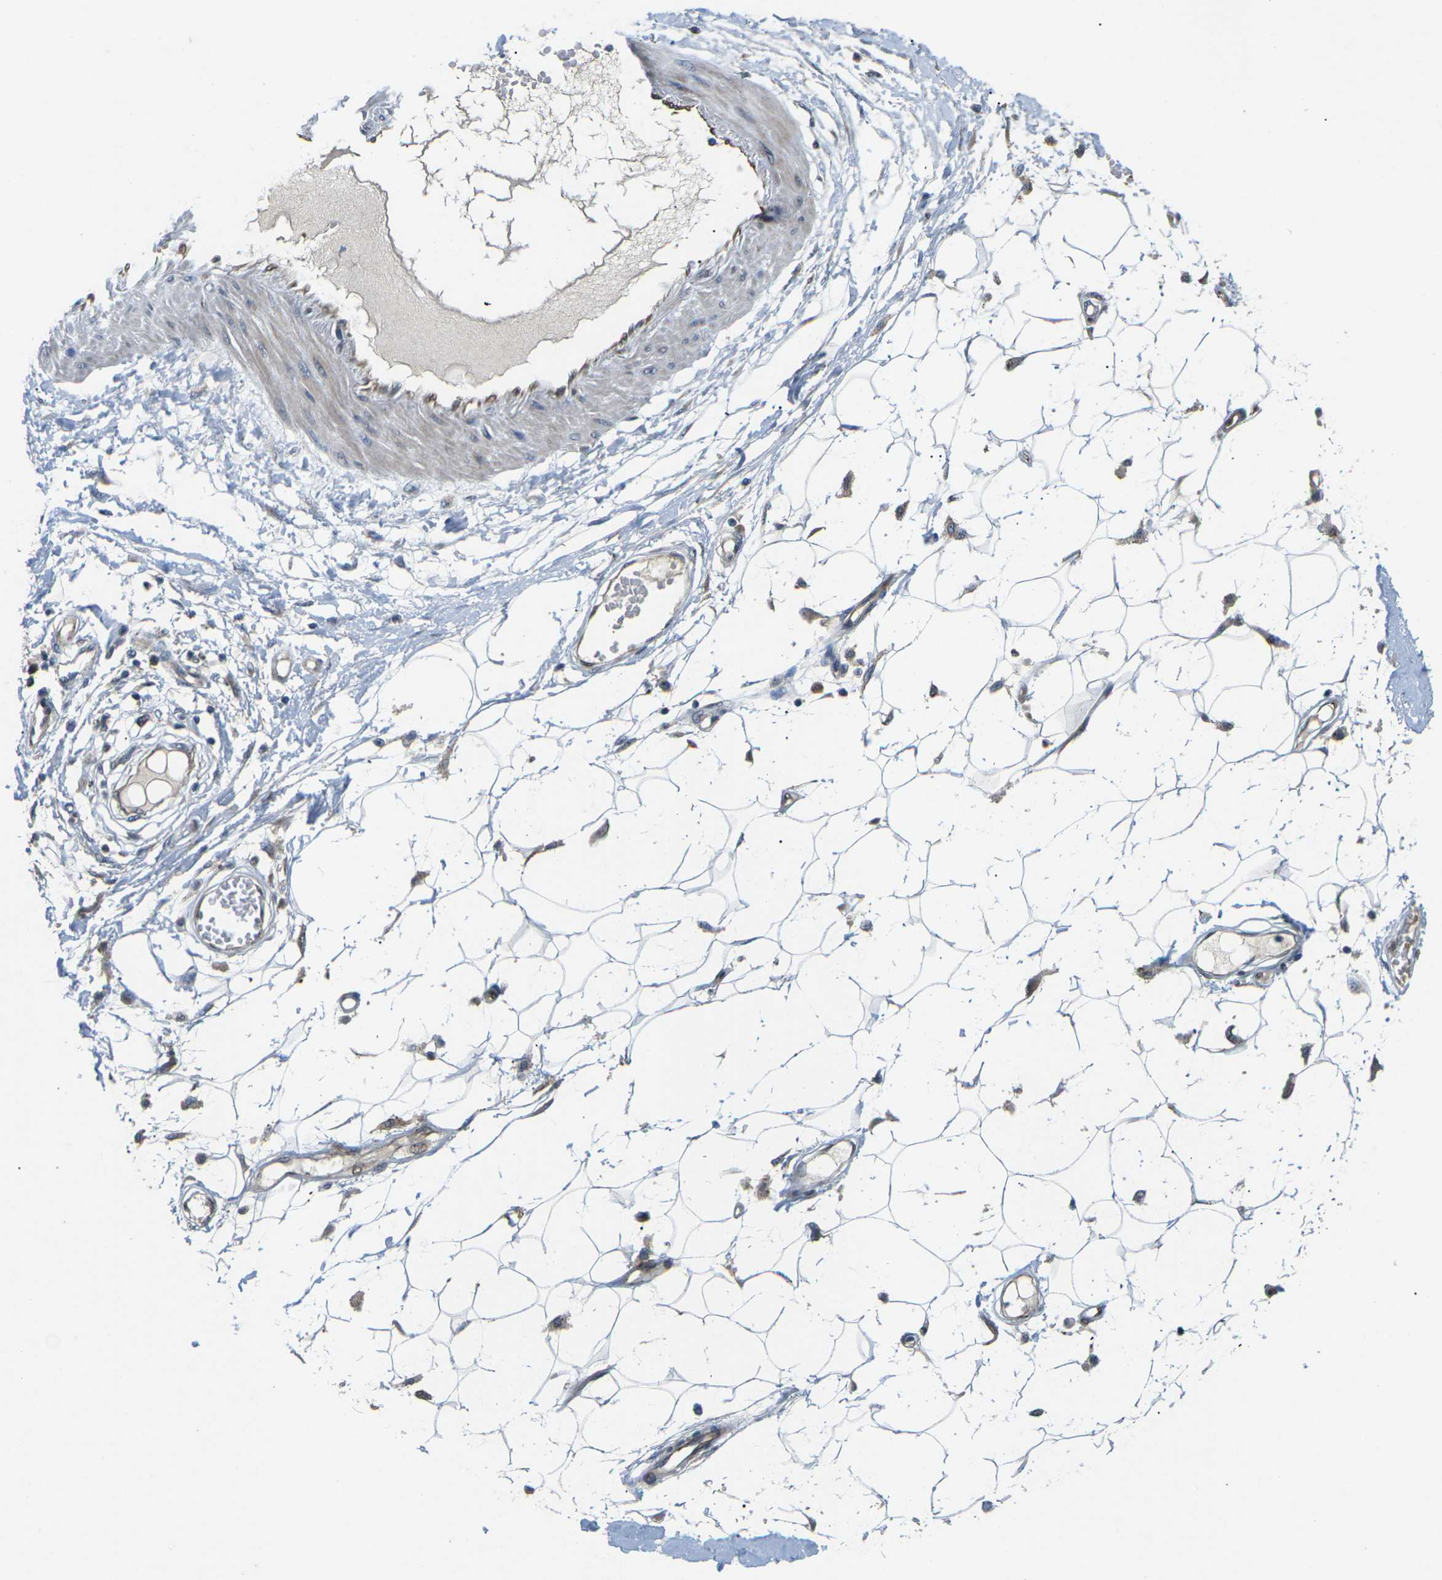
{"staining": {"intensity": "weak", "quantity": "25%-75%", "location": "nuclear"}, "tissue": "adipose tissue", "cell_type": "Adipocytes", "image_type": "normal", "snomed": [{"axis": "morphology", "description": "Normal tissue, NOS"}, {"axis": "morphology", "description": "Squamous cell carcinoma, NOS"}, {"axis": "topography", "description": "Skin"}, {"axis": "topography", "description": "Peripheral nerve tissue"}], "caption": "Brown immunohistochemical staining in benign adipose tissue reveals weak nuclear expression in about 25%-75% of adipocytes.", "gene": "ERBB4", "patient": {"sex": "male", "age": 83}}